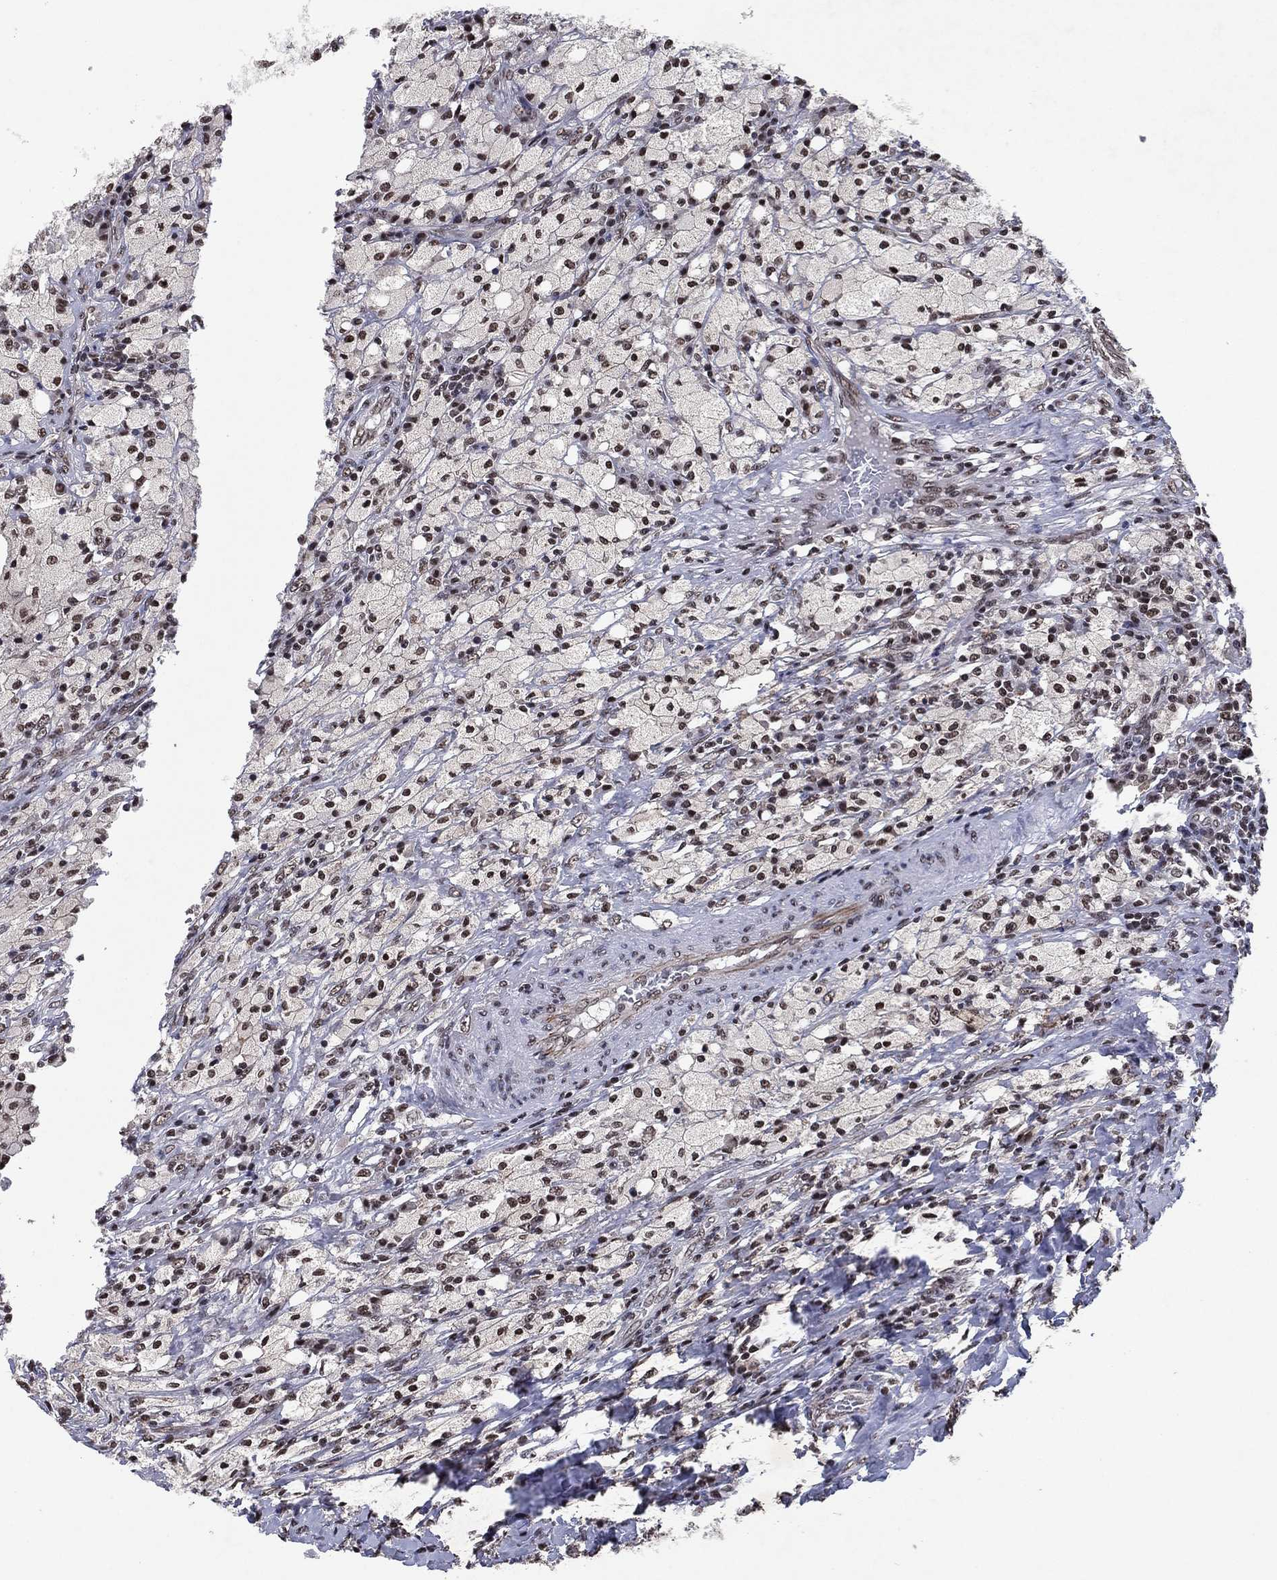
{"staining": {"intensity": "moderate", "quantity": "25%-75%", "location": "nuclear"}, "tissue": "testis cancer", "cell_type": "Tumor cells", "image_type": "cancer", "snomed": [{"axis": "morphology", "description": "Necrosis, NOS"}, {"axis": "morphology", "description": "Carcinoma, Embryonal, NOS"}, {"axis": "topography", "description": "Testis"}], "caption": "The histopathology image exhibits immunohistochemical staining of embryonal carcinoma (testis). There is moderate nuclear positivity is present in approximately 25%-75% of tumor cells.", "gene": "ZBTB42", "patient": {"sex": "male", "age": 19}}